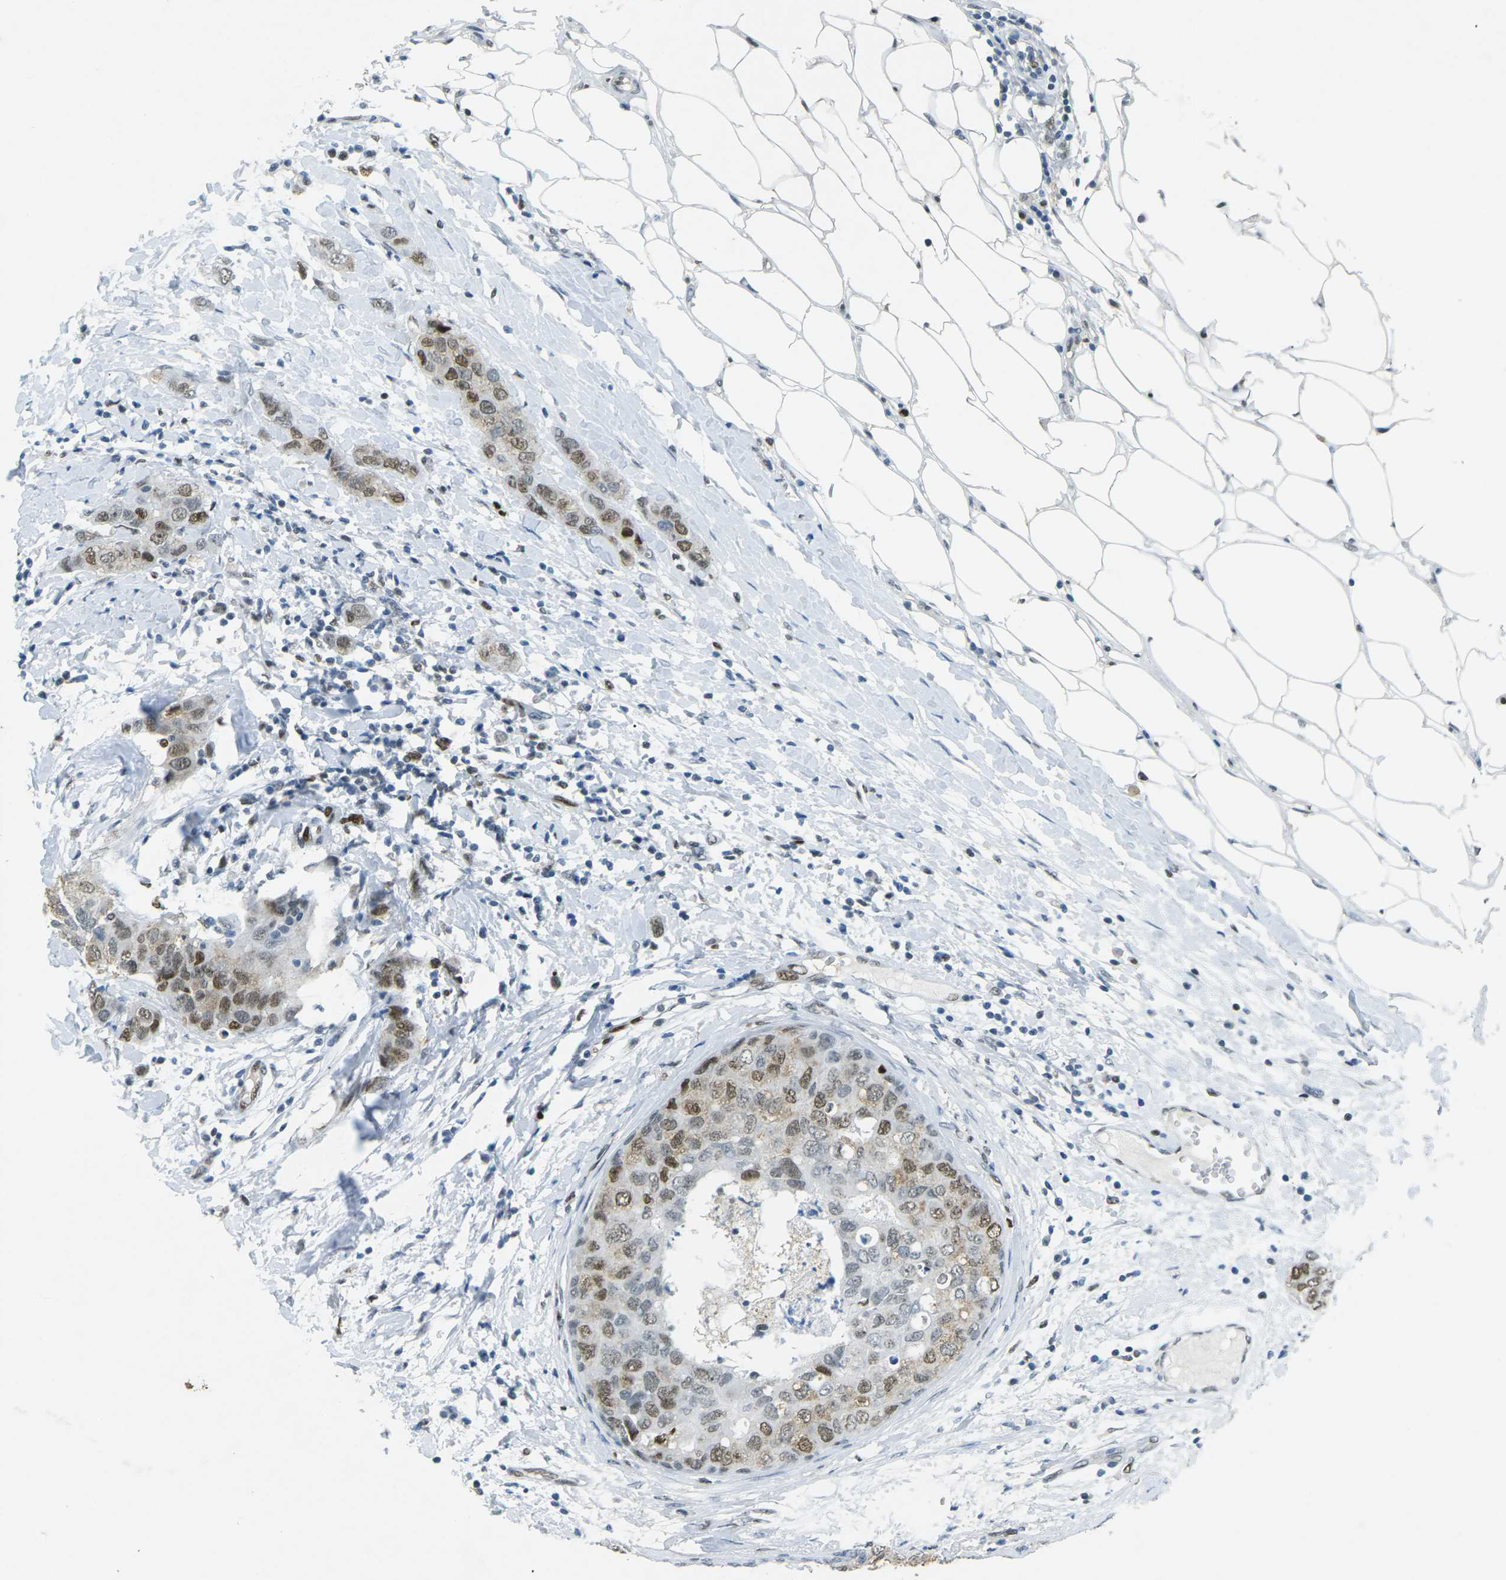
{"staining": {"intensity": "moderate", "quantity": ">75%", "location": "nuclear"}, "tissue": "breast cancer", "cell_type": "Tumor cells", "image_type": "cancer", "snomed": [{"axis": "morphology", "description": "Duct carcinoma"}, {"axis": "topography", "description": "Breast"}], "caption": "Breast cancer (intraductal carcinoma) was stained to show a protein in brown. There is medium levels of moderate nuclear positivity in about >75% of tumor cells. (DAB IHC with brightfield microscopy, high magnification).", "gene": "RB1", "patient": {"sex": "female", "age": 50}}